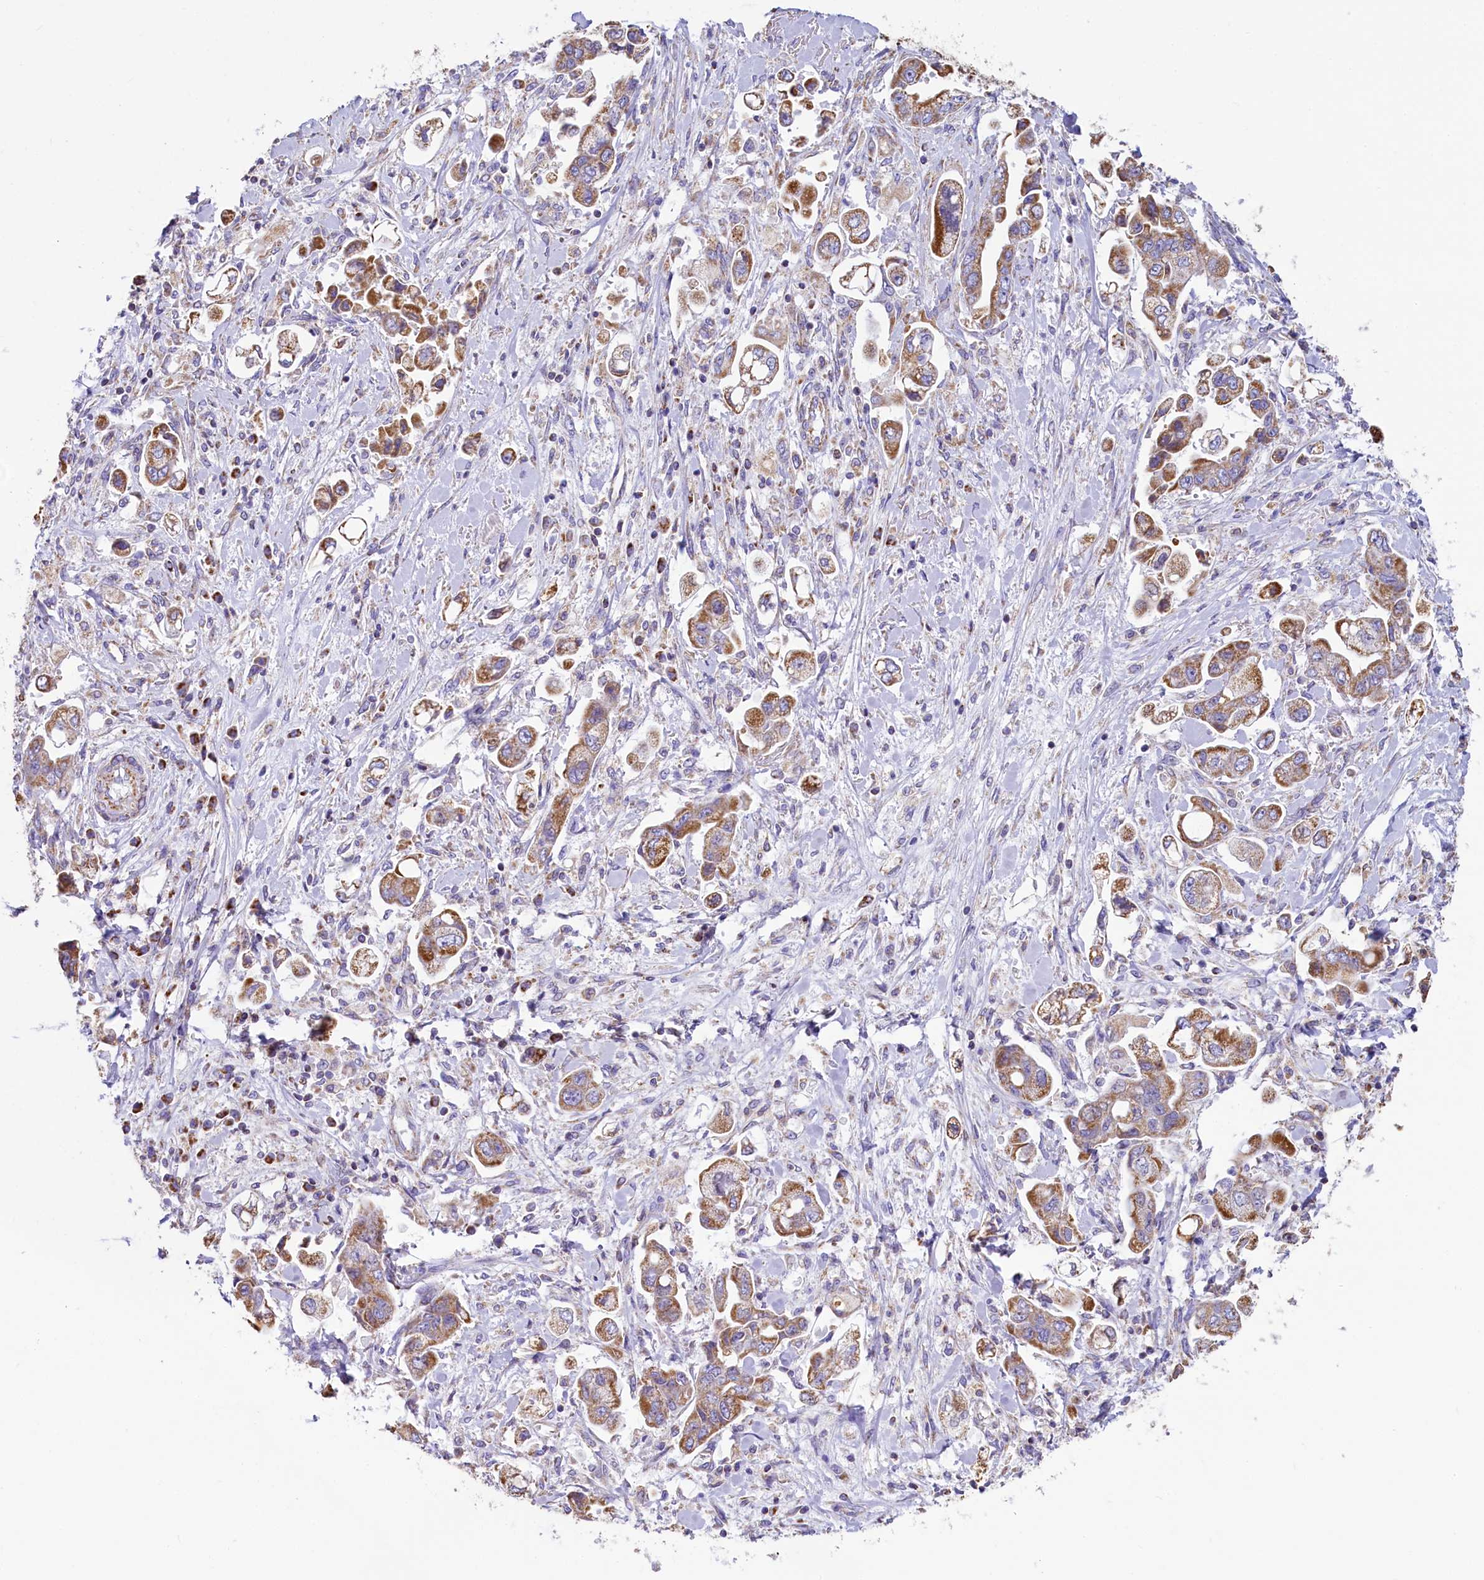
{"staining": {"intensity": "moderate", "quantity": ">75%", "location": "cytoplasmic/membranous"}, "tissue": "stomach cancer", "cell_type": "Tumor cells", "image_type": "cancer", "snomed": [{"axis": "morphology", "description": "Adenocarcinoma, NOS"}, {"axis": "topography", "description": "Stomach"}], "caption": "Tumor cells show medium levels of moderate cytoplasmic/membranous staining in approximately >75% of cells in human stomach cancer. The staining was performed using DAB (3,3'-diaminobenzidine) to visualize the protein expression in brown, while the nuclei were stained in blue with hematoxylin (Magnification: 20x).", "gene": "IDH3A", "patient": {"sex": "male", "age": 62}}